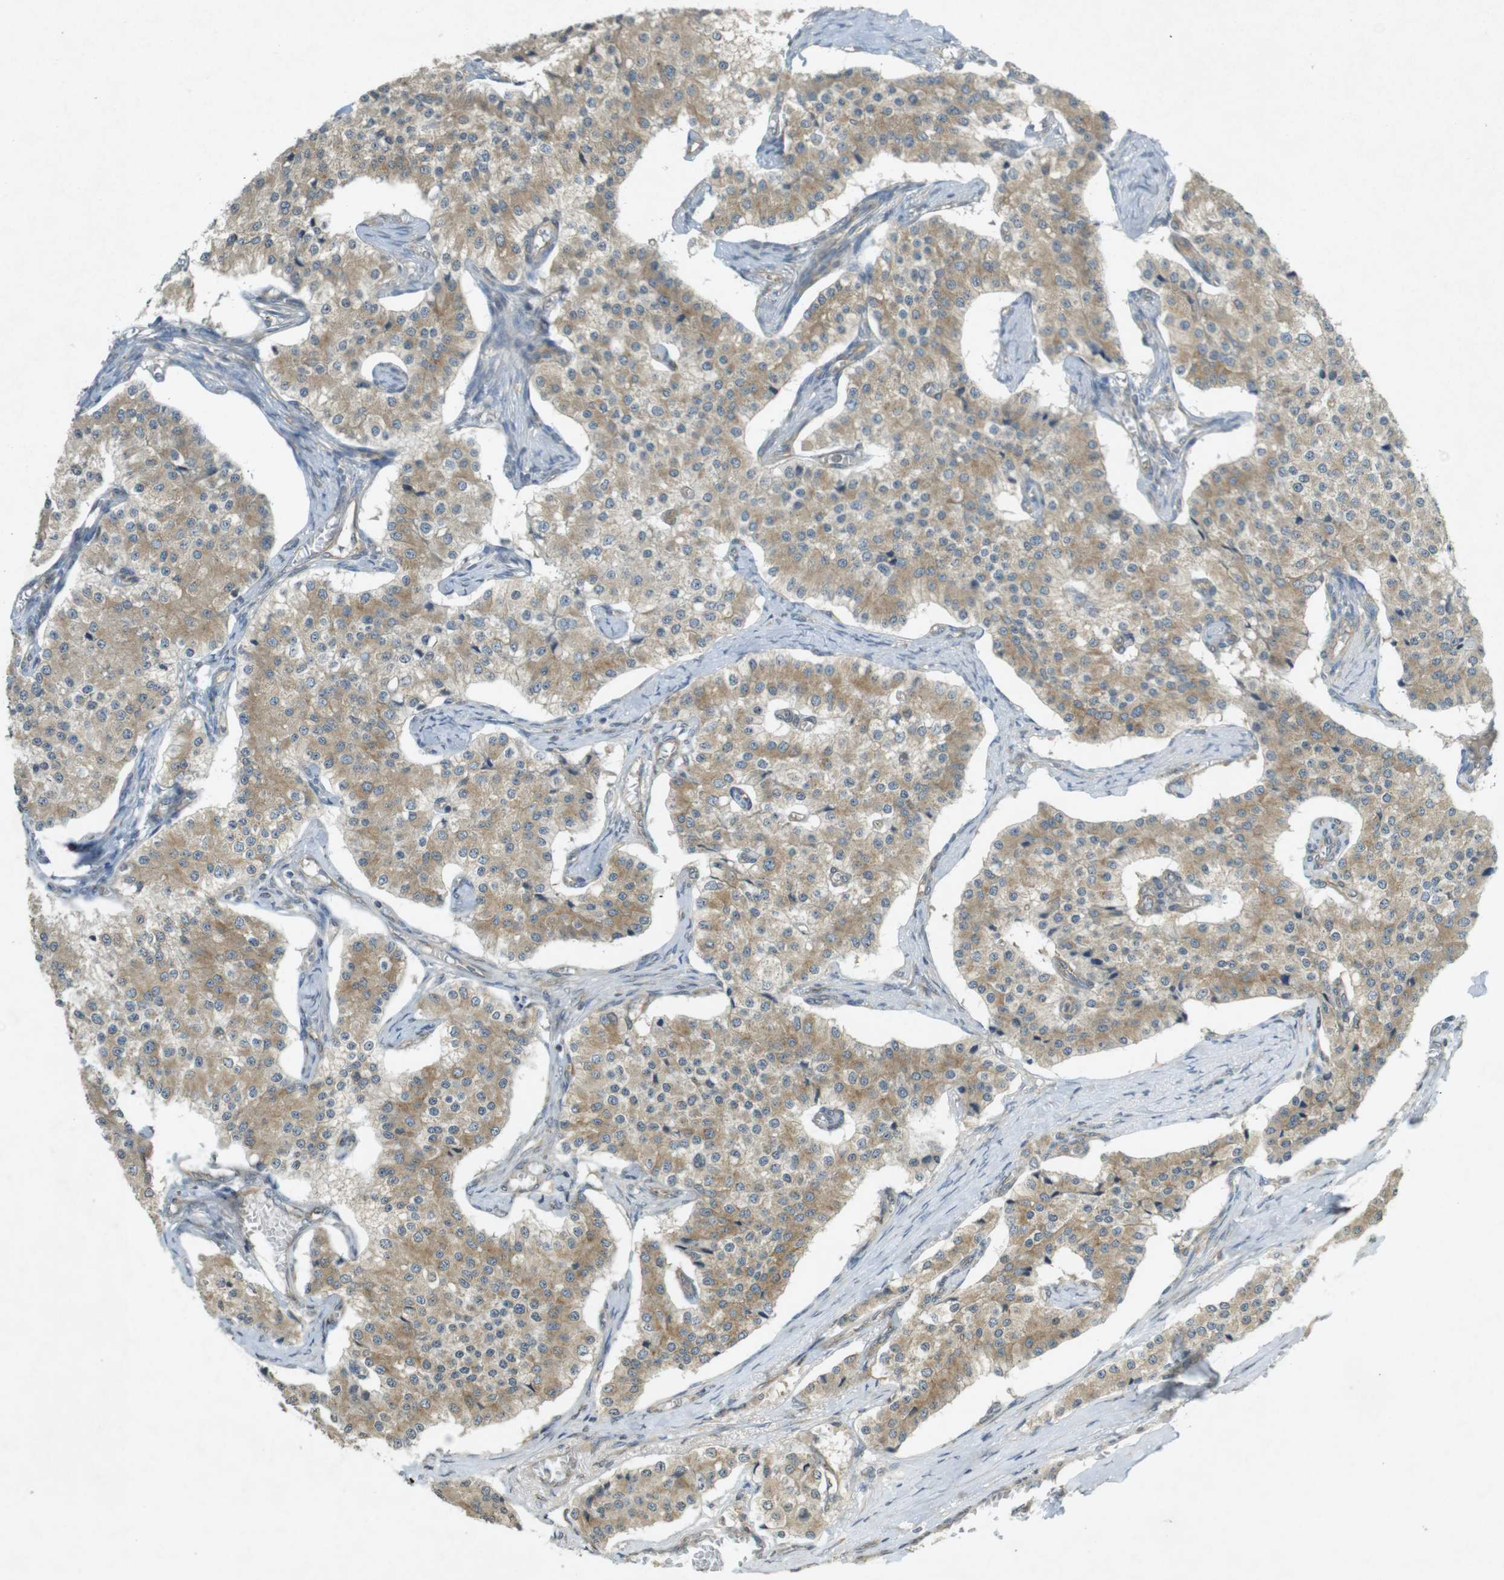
{"staining": {"intensity": "moderate", "quantity": ">75%", "location": "cytoplasmic/membranous"}, "tissue": "carcinoid", "cell_type": "Tumor cells", "image_type": "cancer", "snomed": [{"axis": "morphology", "description": "Carcinoid, malignant, NOS"}, {"axis": "topography", "description": "Colon"}], "caption": "Approximately >75% of tumor cells in malignant carcinoid show moderate cytoplasmic/membranous protein staining as visualized by brown immunohistochemical staining.", "gene": "KIF5B", "patient": {"sex": "female", "age": 52}}